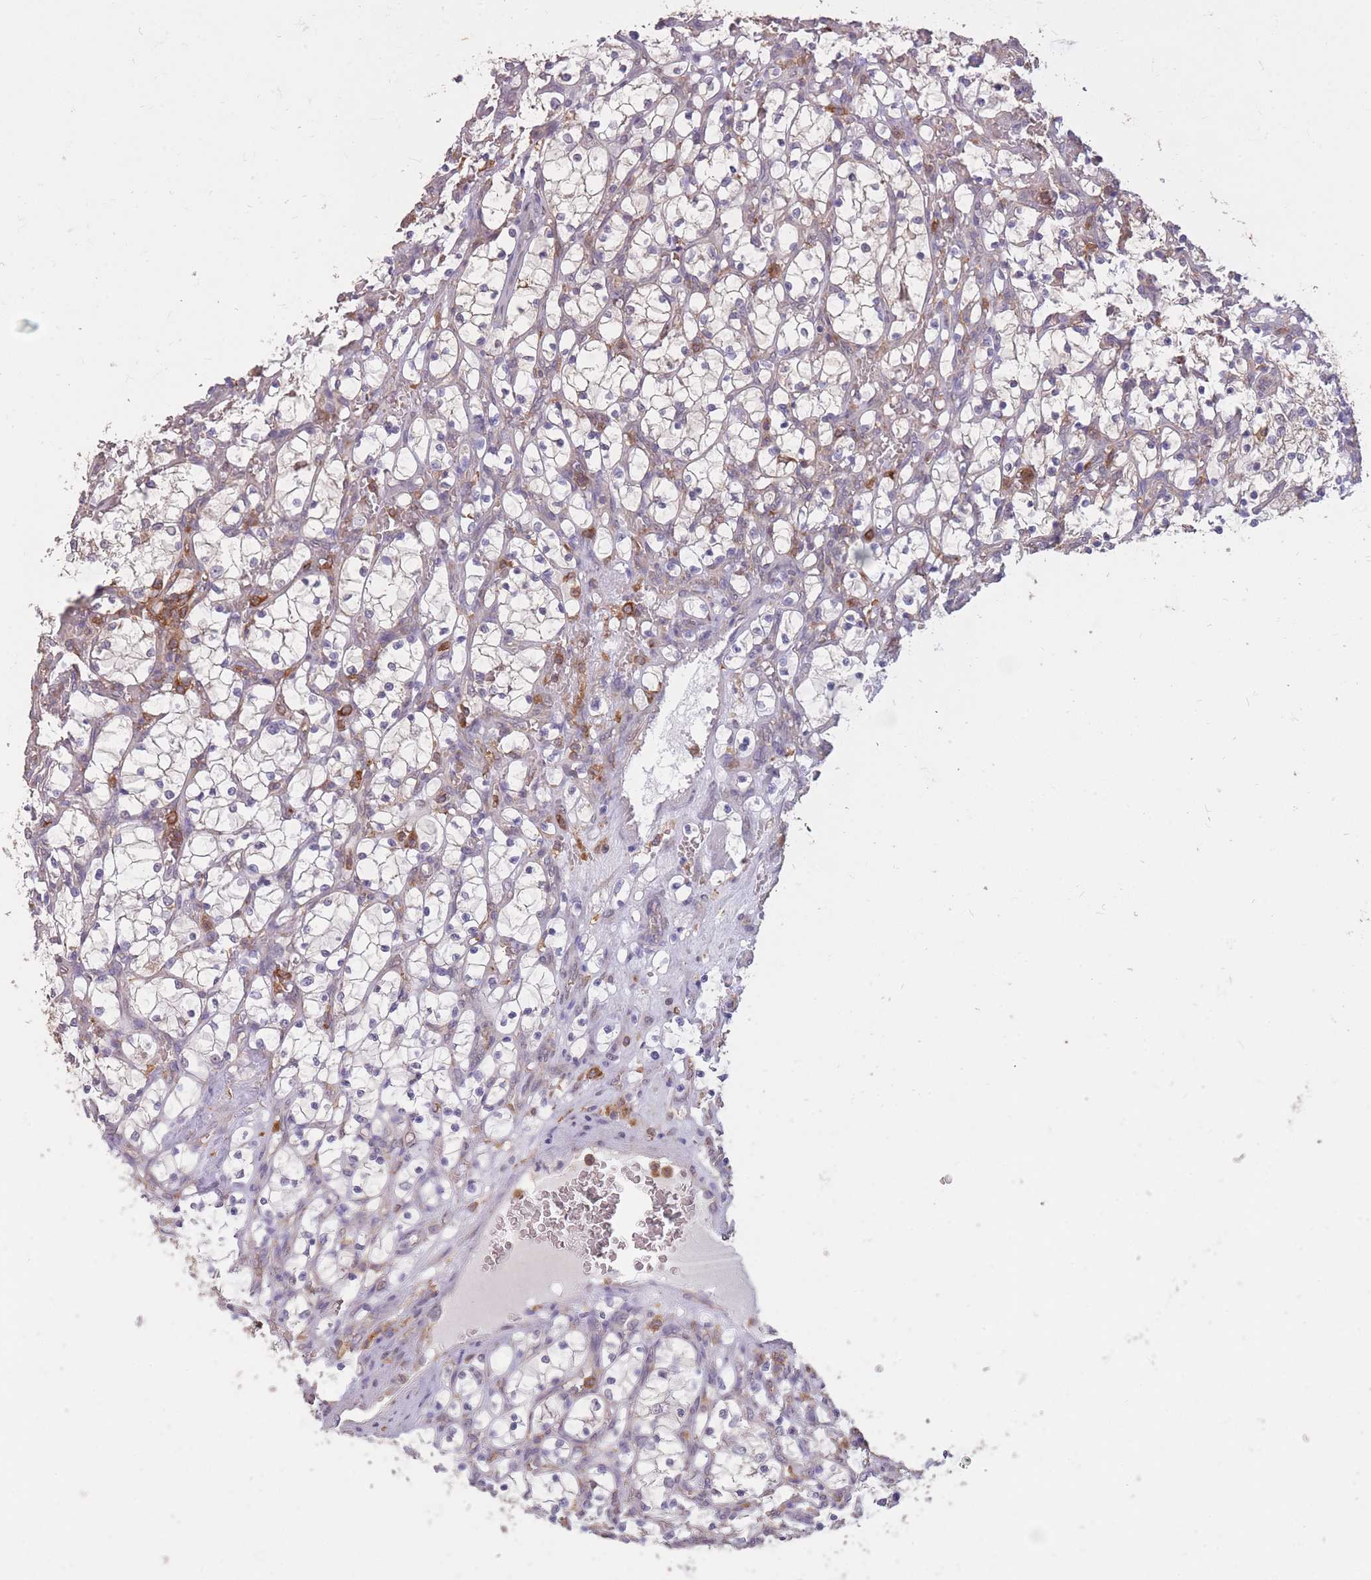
{"staining": {"intensity": "weak", "quantity": "<25%", "location": "cytoplasmic/membranous"}, "tissue": "renal cancer", "cell_type": "Tumor cells", "image_type": "cancer", "snomed": [{"axis": "morphology", "description": "Adenocarcinoma, NOS"}, {"axis": "topography", "description": "Kidney"}], "caption": "A high-resolution histopathology image shows IHC staining of adenocarcinoma (renal), which reveals no significant expression in tumor cells.", "gene": "GMIP", "patient": {"sex": "female", "age": 69}}